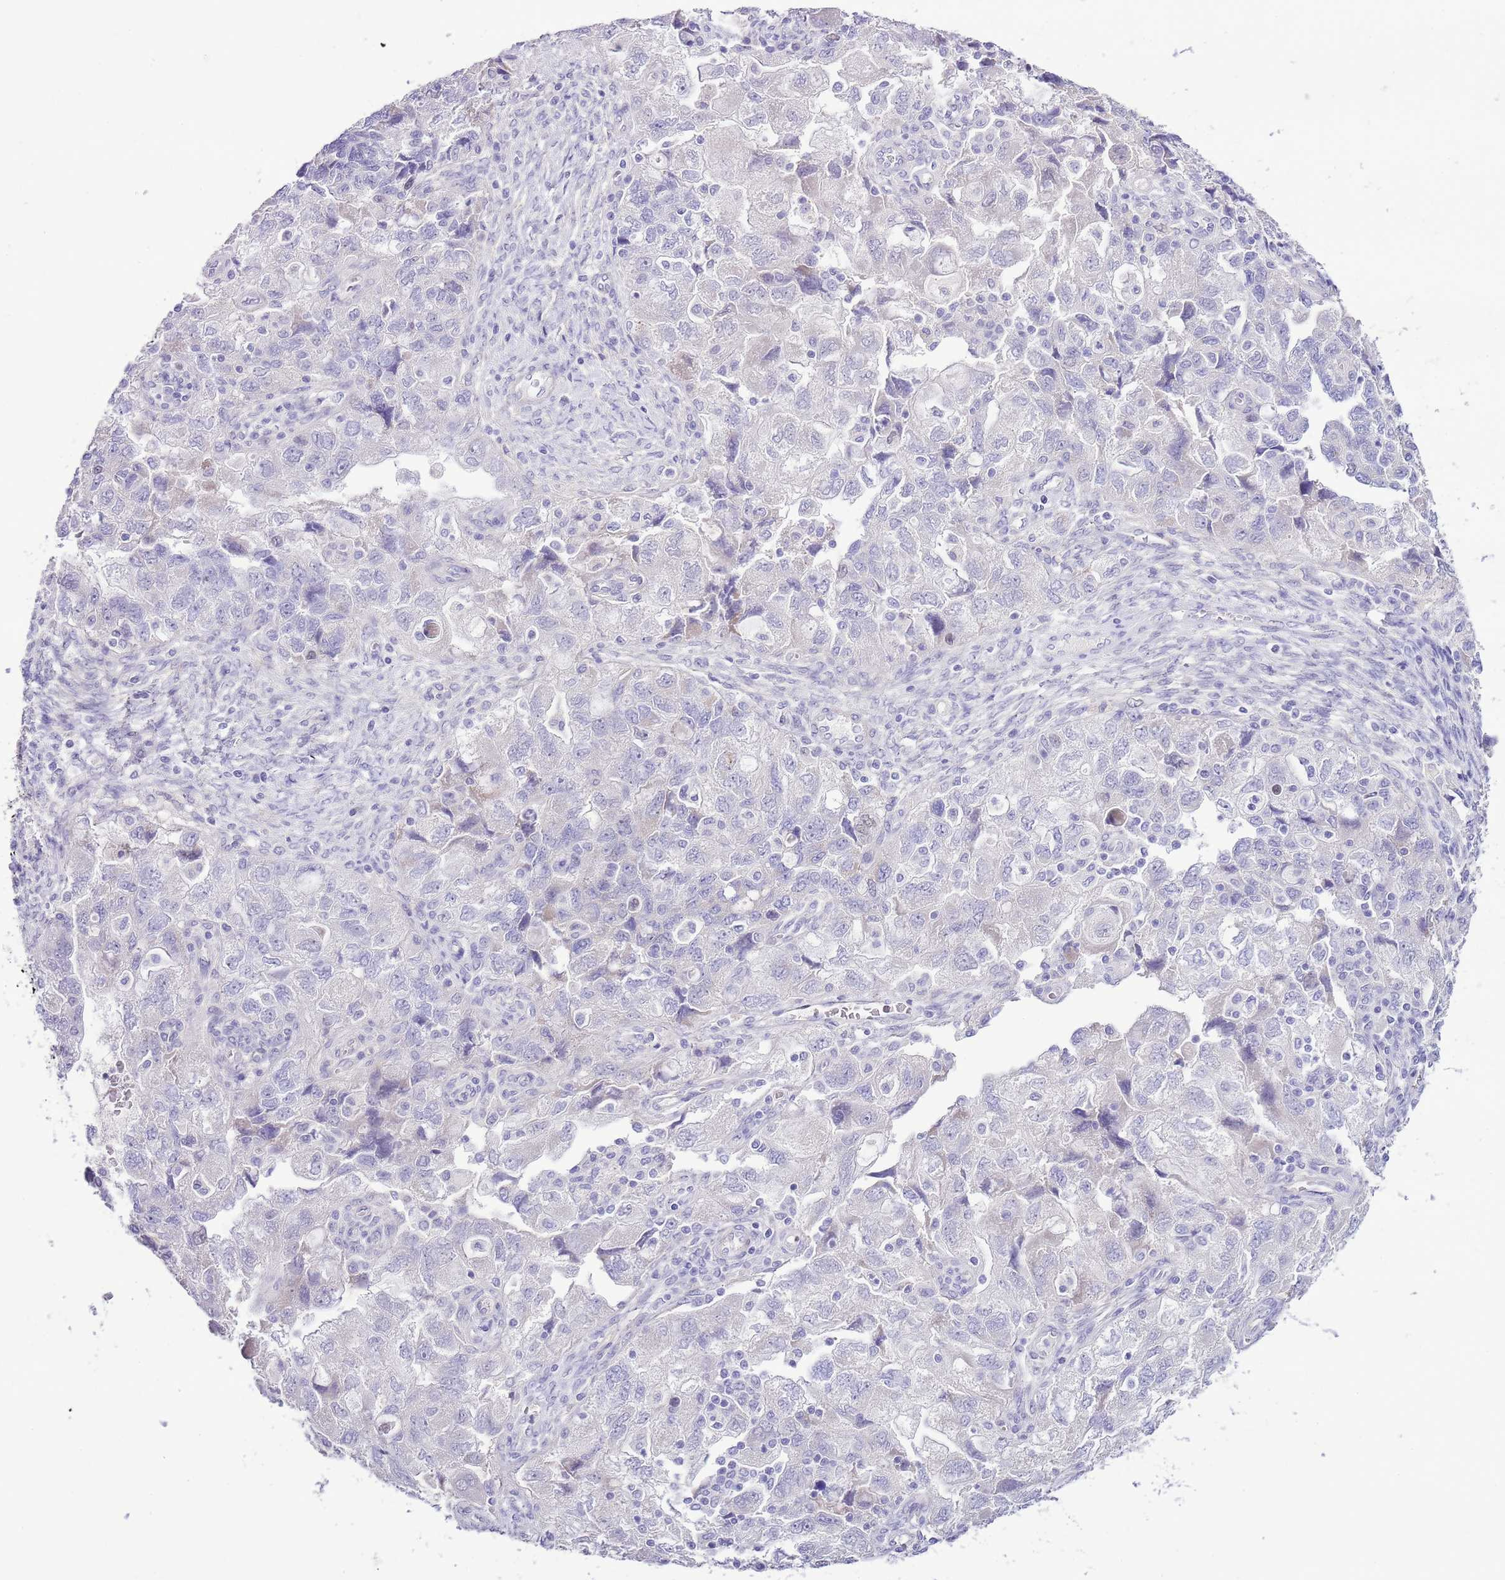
{"staining": {"intensity": "negative", "quantity": "none", "location": "none"}, "tissue": "ovarian cancer", "cell_type": "Tumor cells", "image_type": "cancer", "snomed": [{"axis": "morphology", "description": "Carcinoma, NOS"}, {"axis": "morphology", "description": "Cystadenocarcinoma, serous, NOS"}, {"axis": "topography", "description": "Ovary"}], "caption": "The image exhibits no significant positivity in tumor cells of ovarian serous cystadenocarcinoma.", "gene": "FBRSL1", "patient": {"sex": "female", "age": 69}}